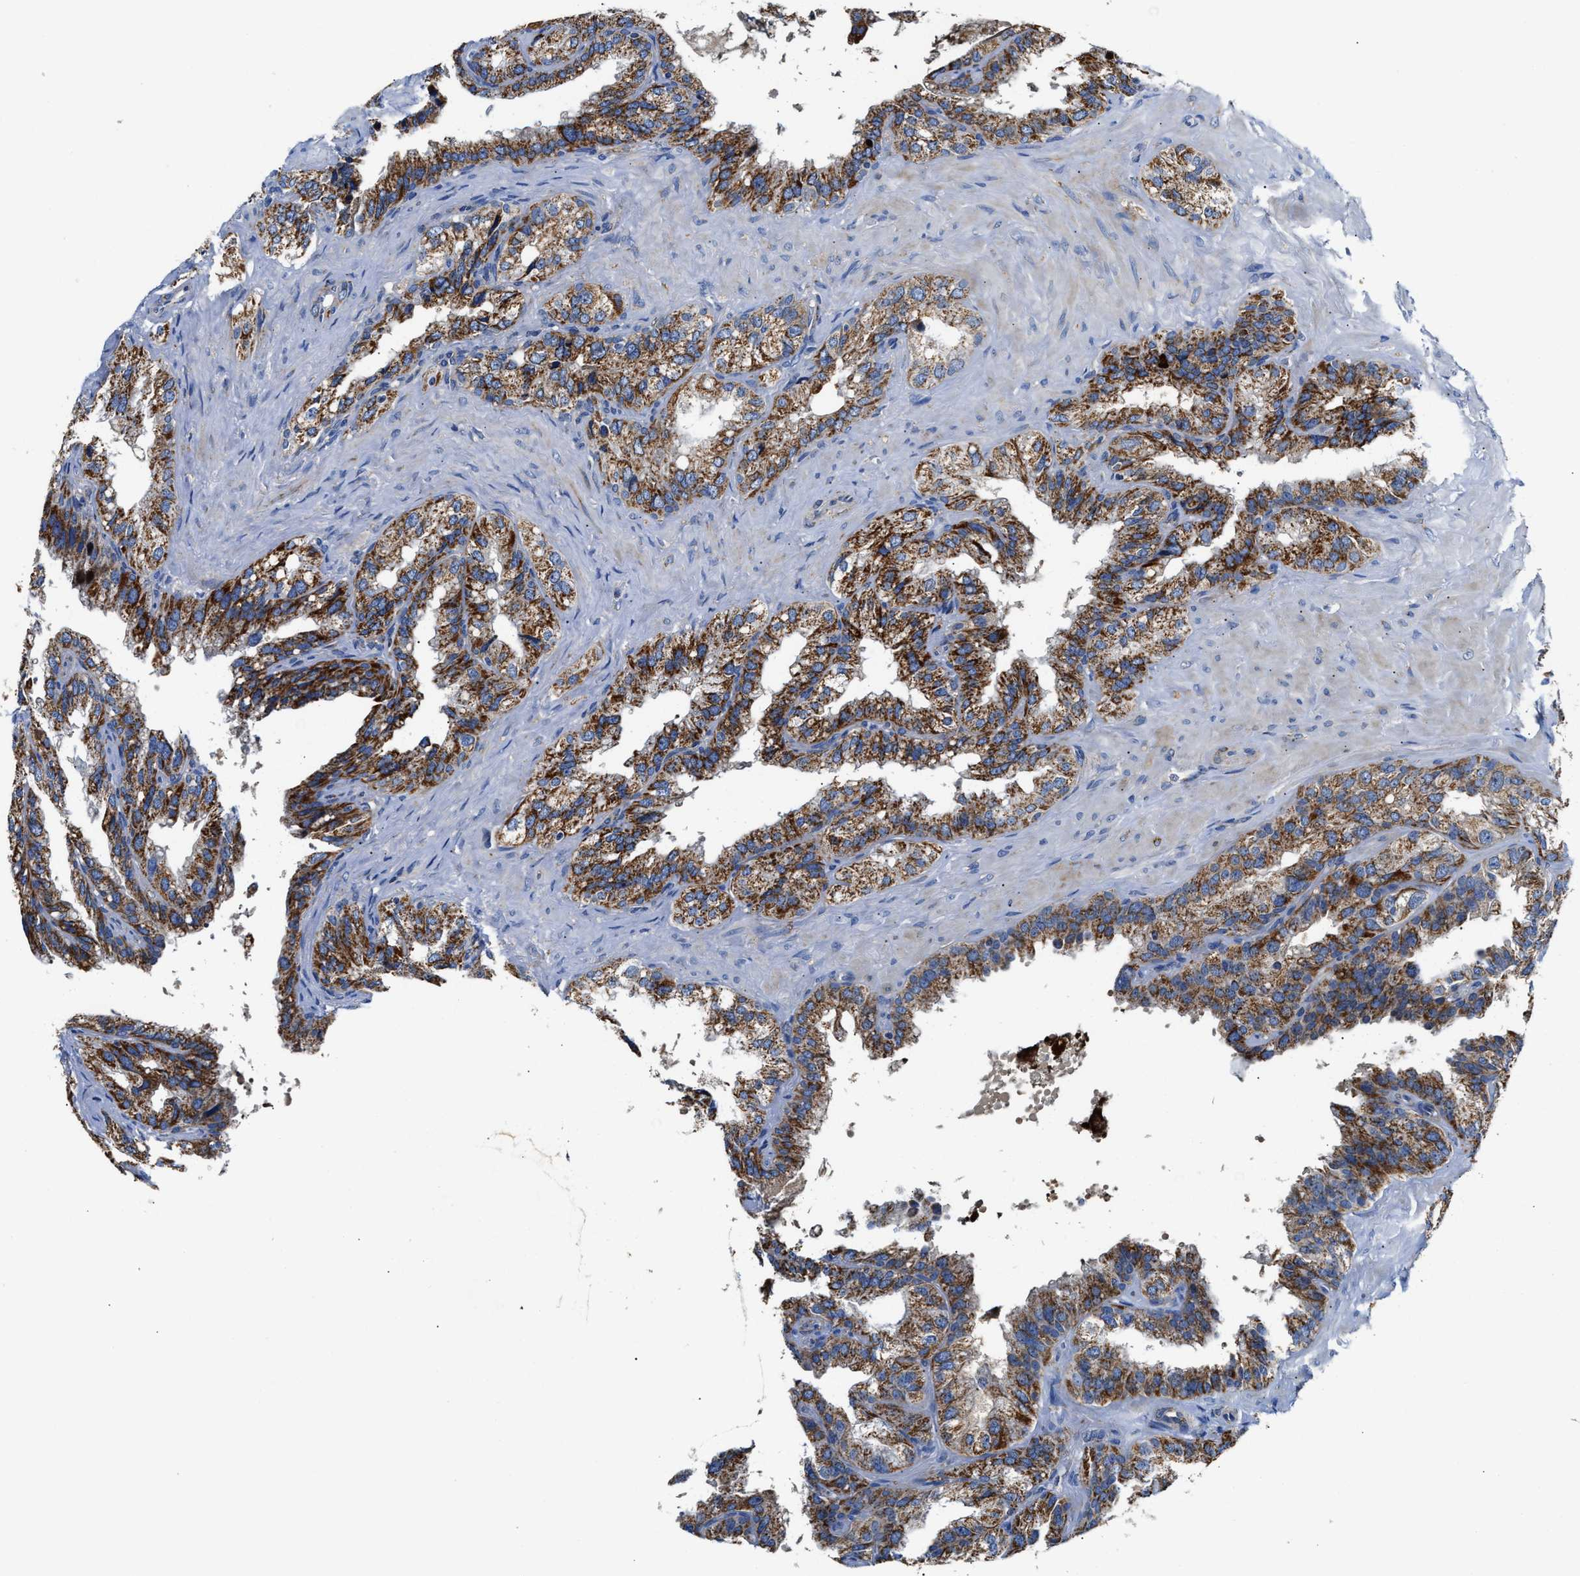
{"staining": {"intensity": "strong", "quantity": ">75%", "location": "cytoplasmic/membranous"}, "tissue": "seminal vesicle", "cell_type": "Glandular cells", "image_type": "normal", "snomed": [{"axis": "morphology", "description": "Normal tissue, NOS"}, {"axis": "topography", "description": "Seminal veicle"}], "caption": "Immunohistochemical staining of benign human seminal vesicle reveals >75% levels of strong cytoplasmic/membranous protein staining in about >75% of glandular cells. (Brightfield microscopy of DAB IHC at high magnification).", "gene": "ACADVL", "patient": {"sex": "male", "age": 68}}